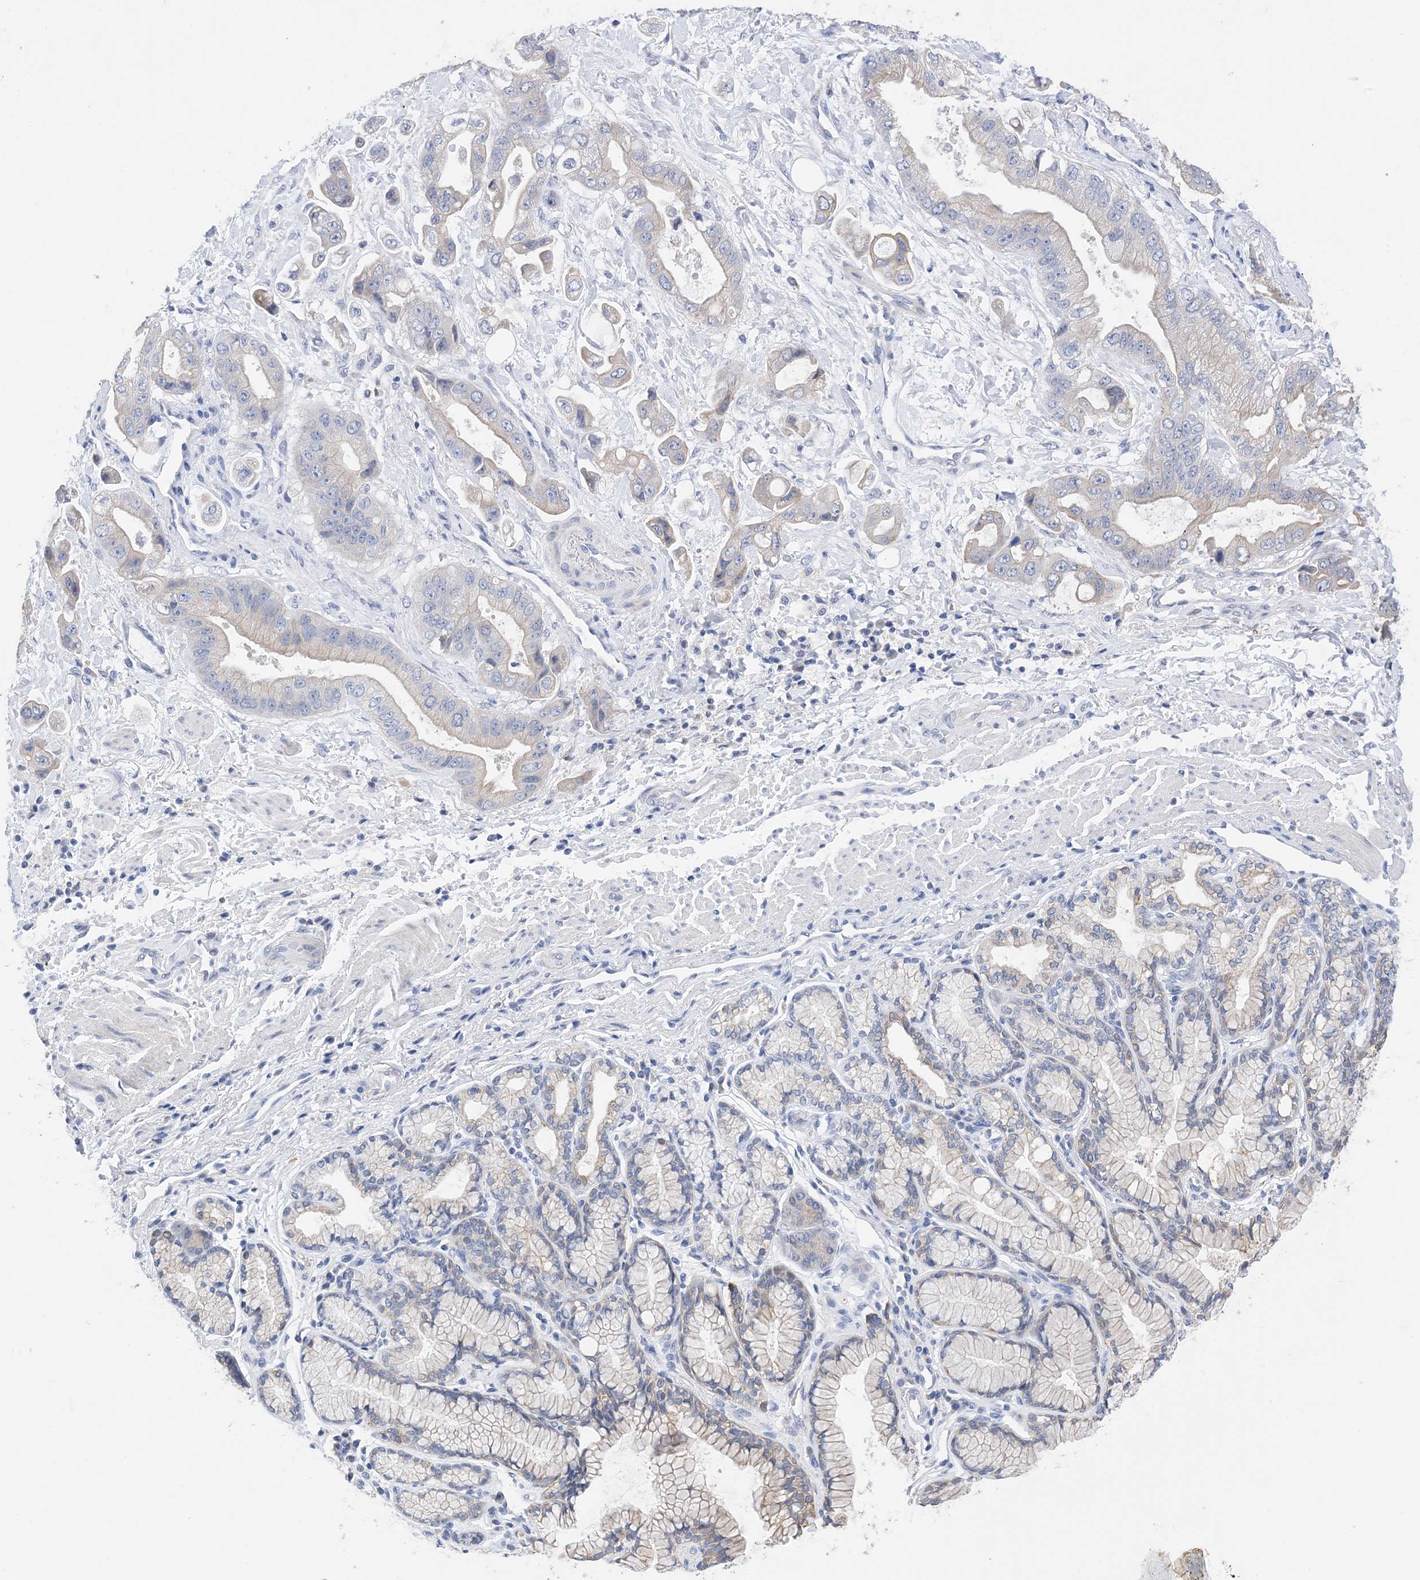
{"staining": {"intensity": "weak", "quantity": "<25%", "location": "cytoplasmic/membranous"}, "tissue": "stomach cancer", "cell_type": "Tumor cells", "image_type": "cancer", "snomed": [{"axis": "morphology", "description": "Adenocarcinoma, NOS"}, {"axis": "topography", "description": "Stomach"}], "caption": "An image of human stomach cancer is negative for staining in tumor cells.", "gene": "PLK4", "patient": {"sex": "male", "age": 62}}